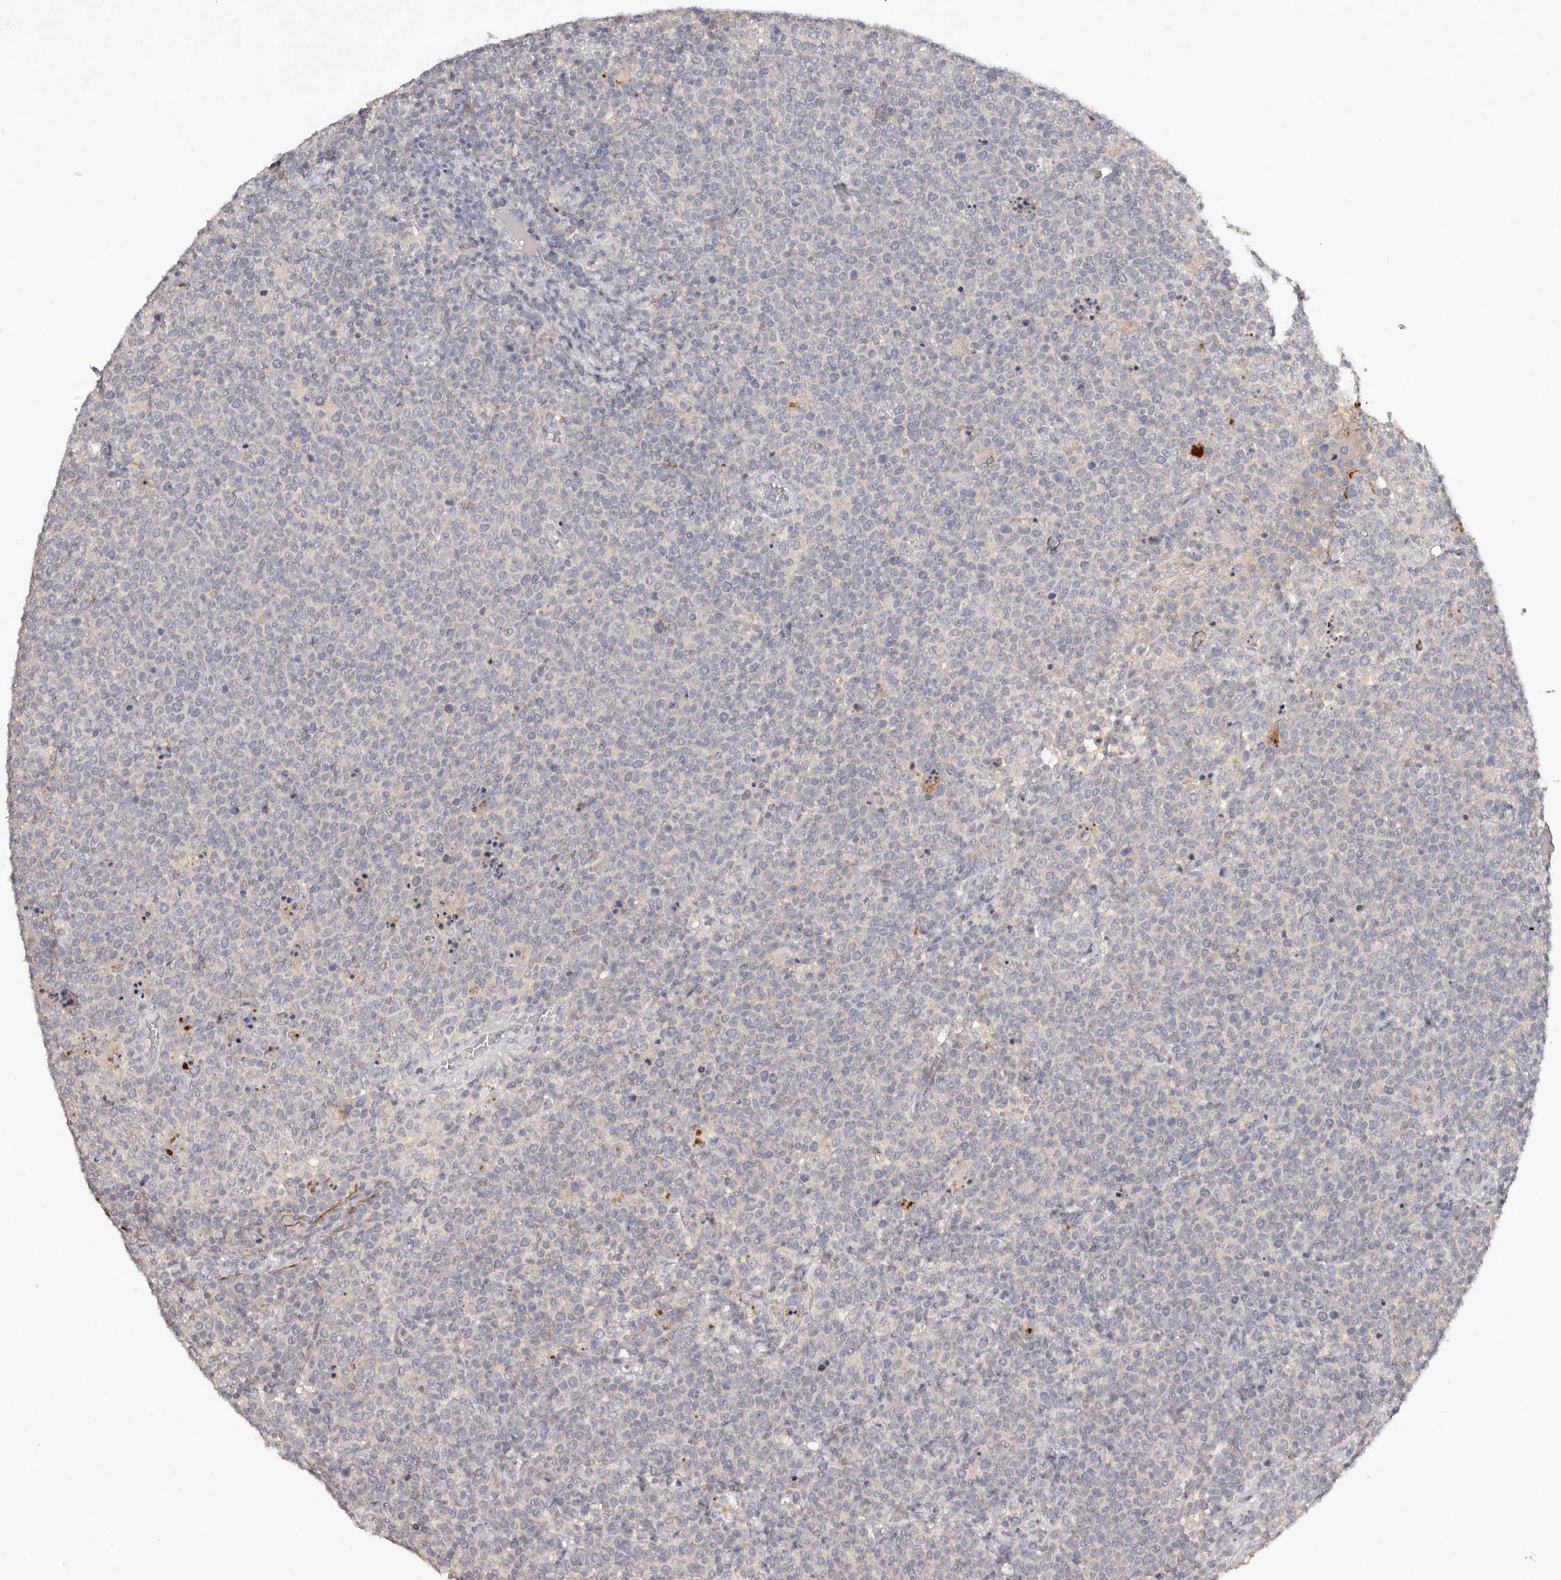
{"staining": {"intensity": "negative", "quantity": "none", "location": "none"}, "tissue": "lymphoma", "cell_type": "Tumor cells", "image_type": "cancer", "snomed": [{"axis": "morphology", "description": "Malignant lymphoma, non-Hodgkin's type, High grade"}, {"axis": "topography", "description": "Lymph node"}], "caption": "The IHC image has no significant staining in tumor cells of high-grade malignant lymphoma, non-Hodgkin's type tissue.", "gene": "SCUBE2", "patient": {"sex": "male", "age": 61}}